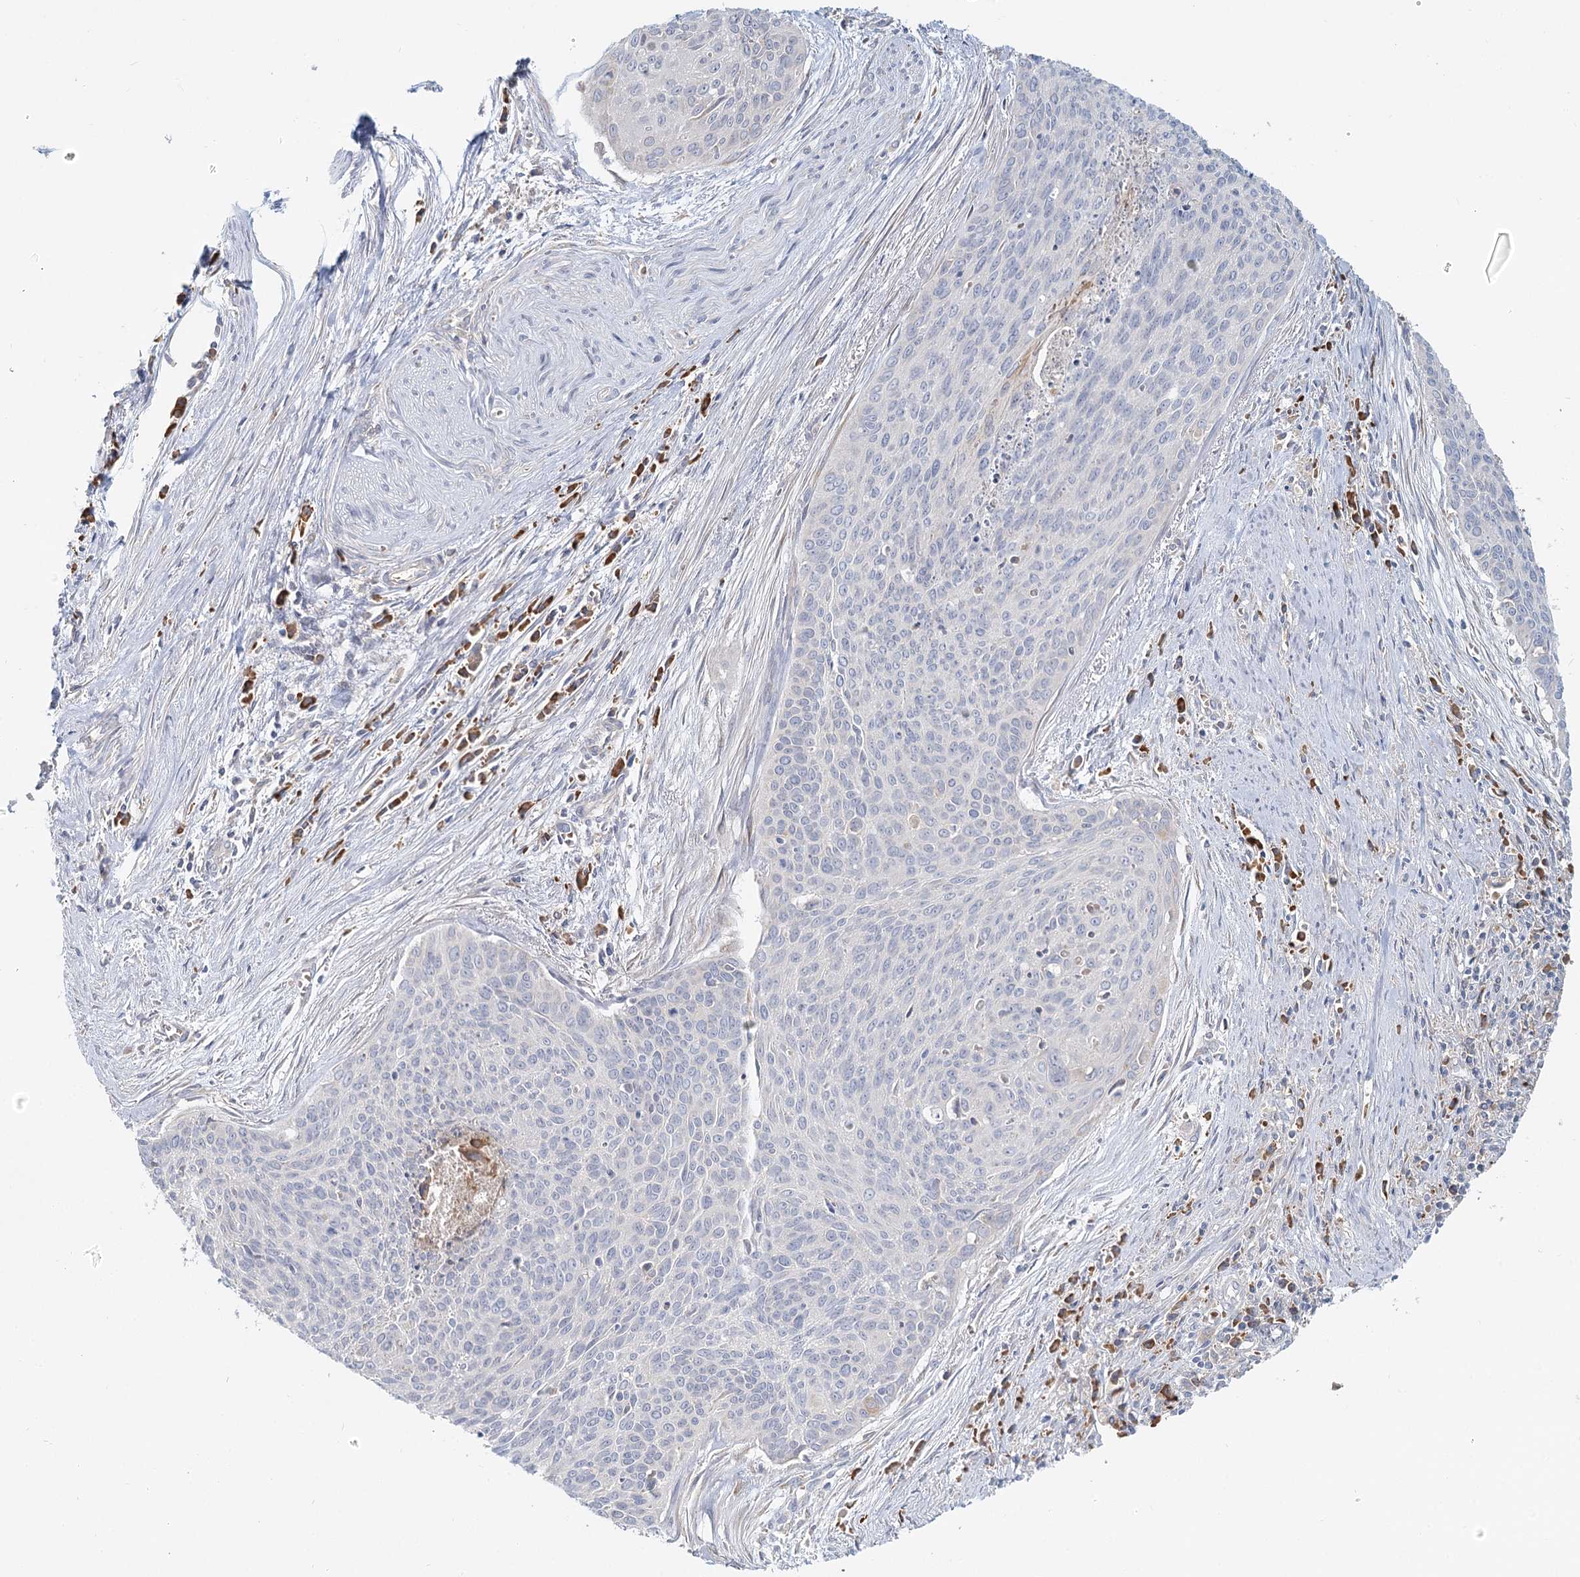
{"staining": {"intensity": "negative", "quantity": "none", "location": "none"}, "tissue": "cervical cancer", "cell_type": "Tumor cells", "image_type": "cancer", "snomed": [{"axis": "morphology", "description": "Squamous cell carcinoma, NOS"}, {"axis": "topography", "description": "Cervix"}], "caption": "This is a image of immunohistochemistry (IHC) staining of cervical squamous cell carcinoma, which shows no positivity in tumor cells.", "gene": "ANKRD16", "patient": {"sex": "female", "age": 55}}